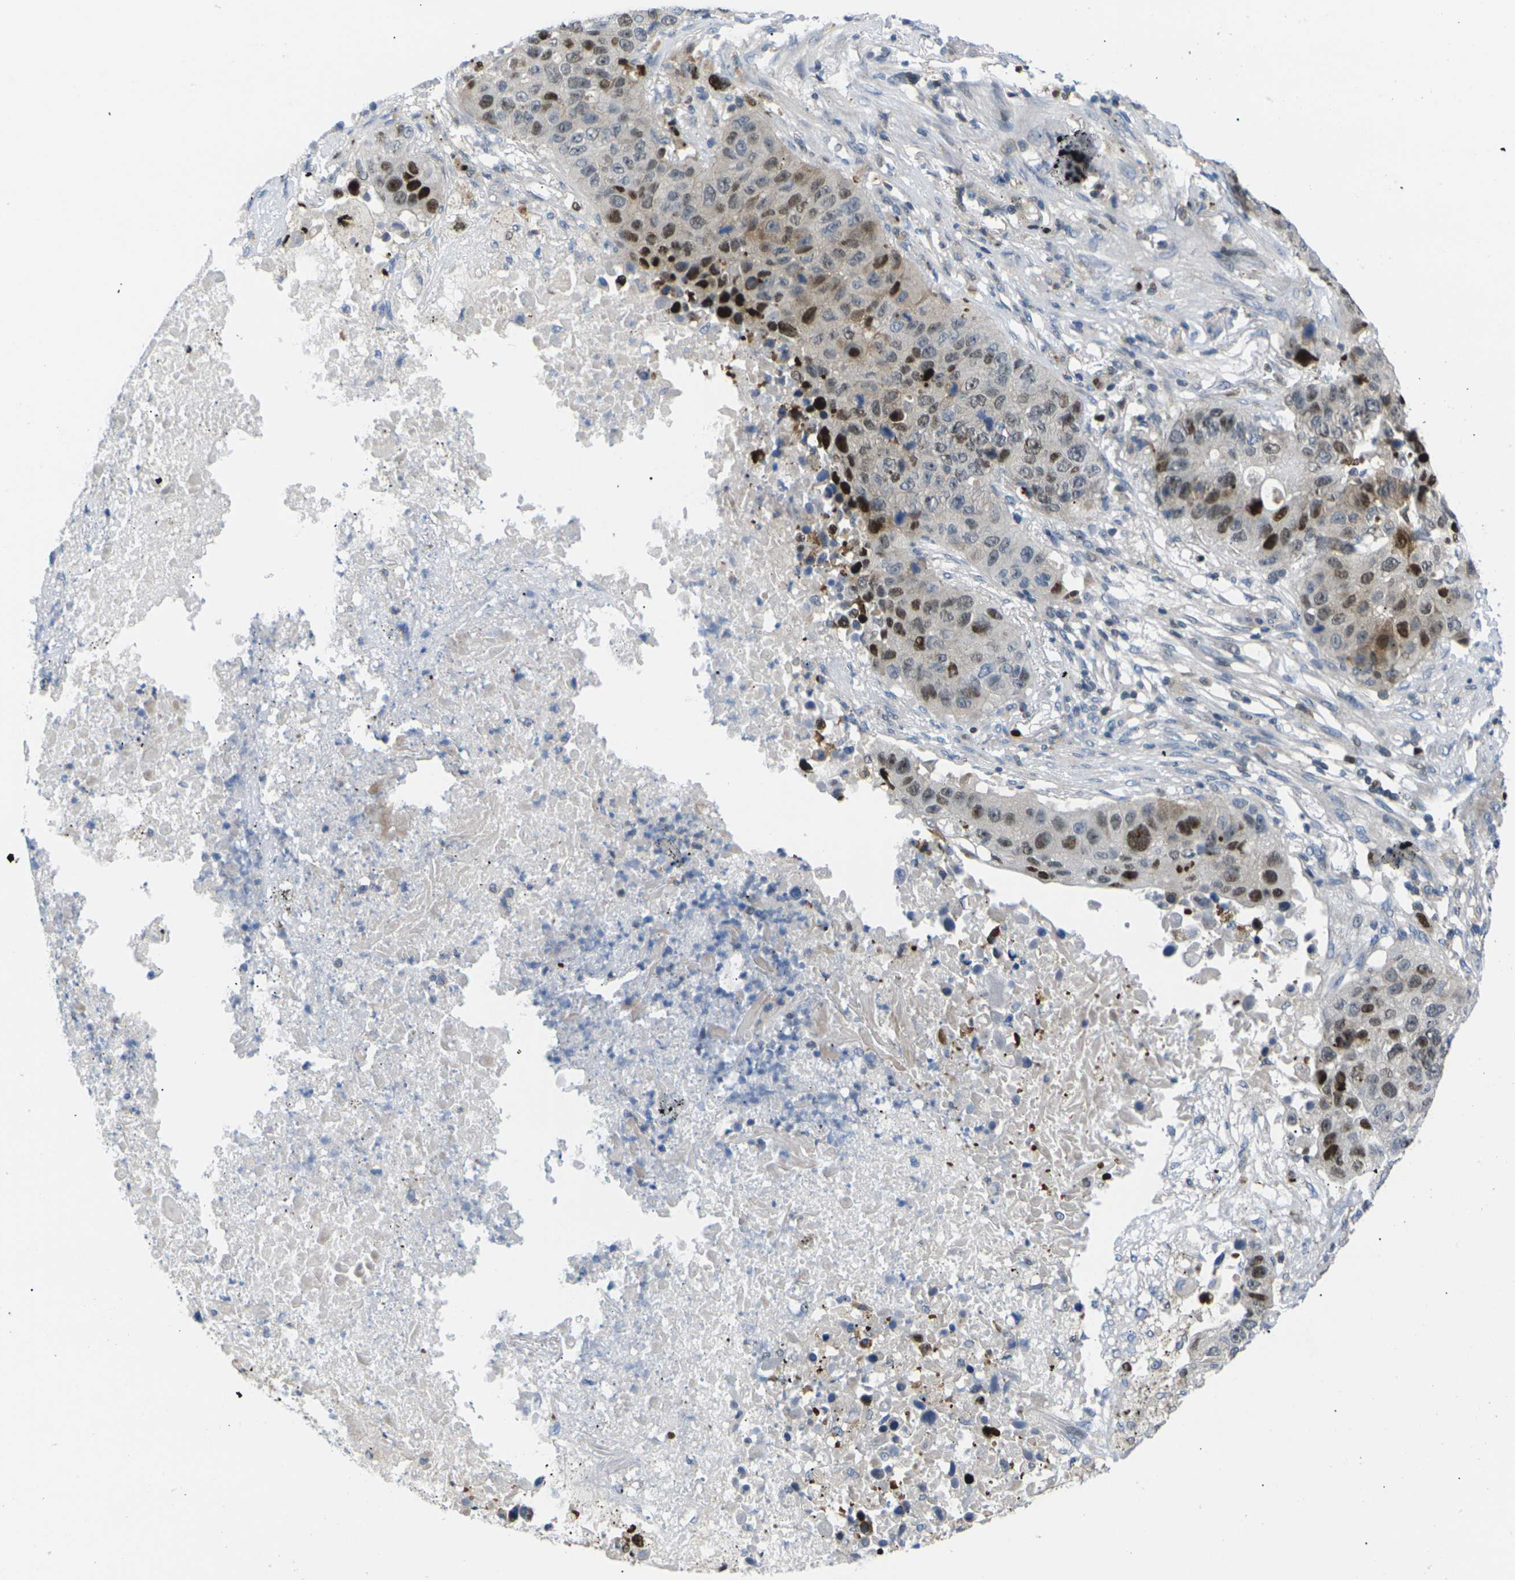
{"staining": {"intensity": "moderate", "quantity": "25%-75%", "location": "nuclear"}, "tissue": "lung cancer", "cell_type": "Tumor cells", "image_type": "cancer", "snomed": [{"axis": "morphology", "description": "Squamous cell carcinoma, NOS"}, {"axis": "topography", "description": "Lung"}], "caption": "Immunohistochemical staining of human lung squamous cell carcinoma exhibits moderate nuclear protein positivity in approximately 25%-75% of tumor cells.", "gene": "RPS6KA3", "patient": {"sex": "male", "age": 57}}